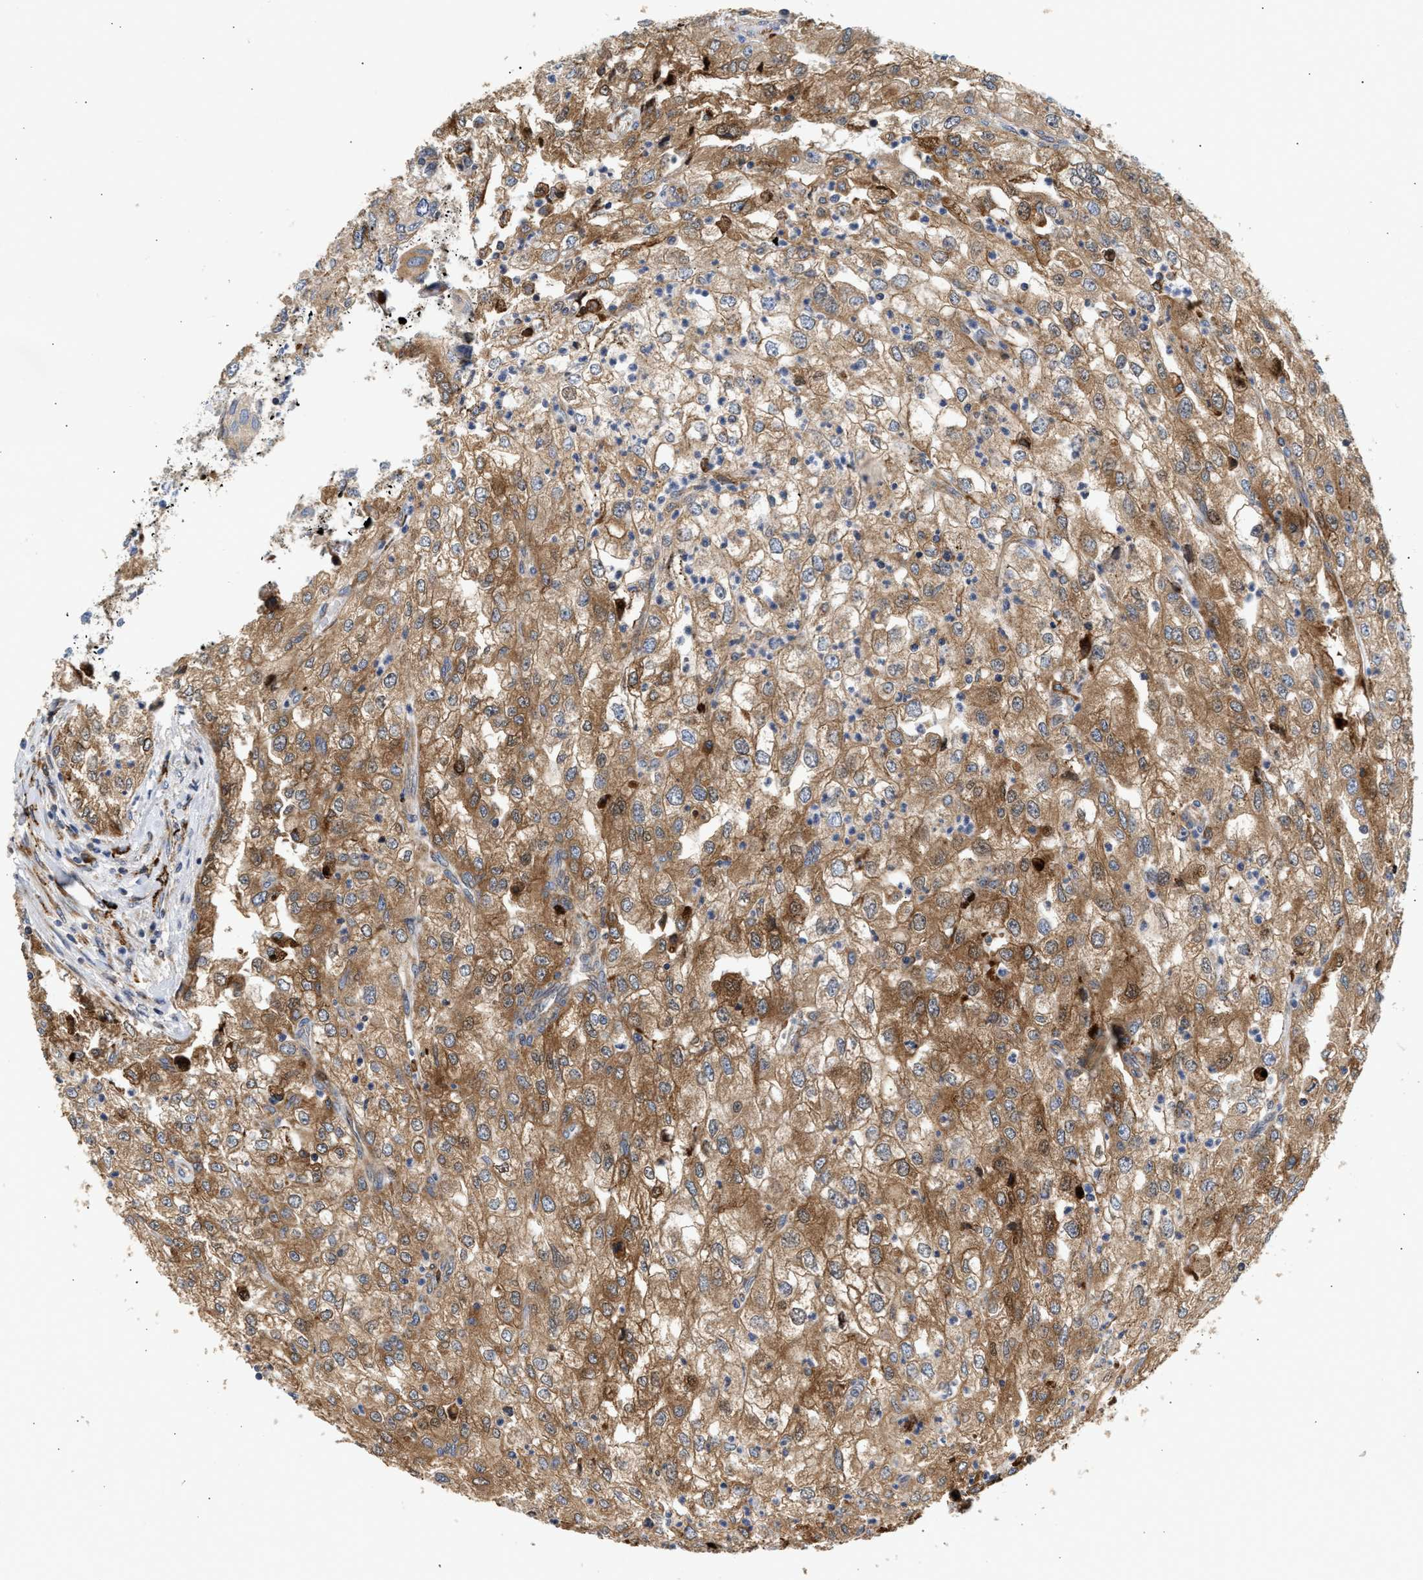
{"staining": {"intensity": "moderate", "quantity": ">75%", "location": "cytoplasmic/membranous"}, "tissue": "renal cancer", "cell_type": "Tumor cells", "image_type": "cancer", "snomed": [{"axis": "morphology", "description": "Adenocarcinoma, NOS"}, {"axis": "topography", "description": "Kidney"}], "caption": "Immunohistochemical staining of human renal cancer (adenocarcinoma) reveals moderate cytoplasmic/membranous protein staining in approximately >75% of tumor cells. The staining is performed using DAB brown chromogen to label protein expression. The nuclei are counter-stained blue using hematoxylin.", "gene": "AMZ1", "patient": {"sex": "female", "age": 54}}